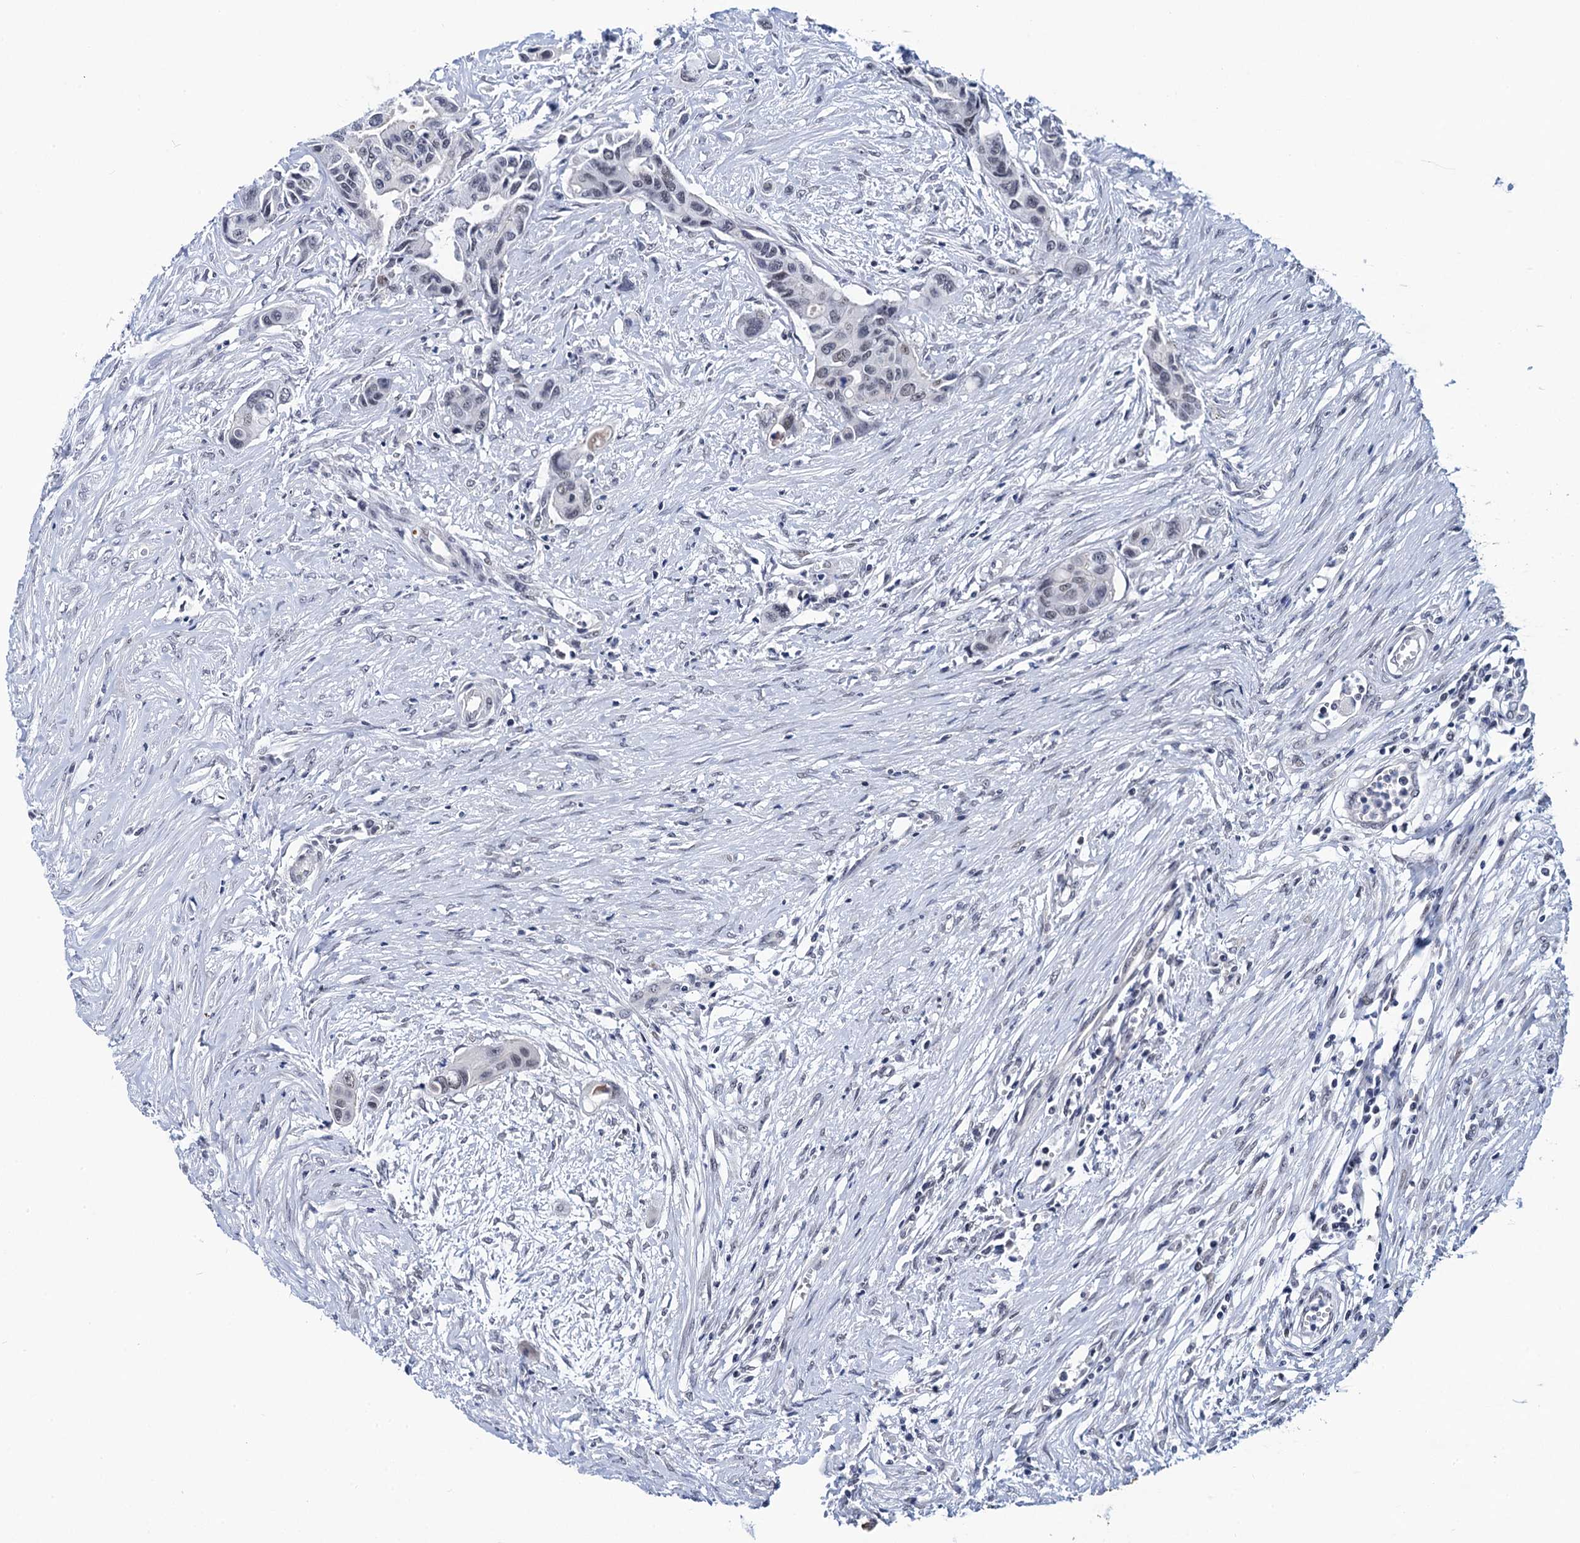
{"staining": {"intensity": "negative", "quantity": "none", "location": "none"}, "tissue": "colorectal cancer", "cell_type": "Tumor cells", "image_type": "cancer", "snomed": [{"axis": "morphology", "description": "Adenocarcinoma, NOS"}, {"axis": "topography", "description": "Colon"}], "caption": "The histopathology image shows no staining of tumor cells in colorectal cancer (adenocarcinoma).", "gene": "C16orf87", "patient": {"sex": "male", "age": 77}}